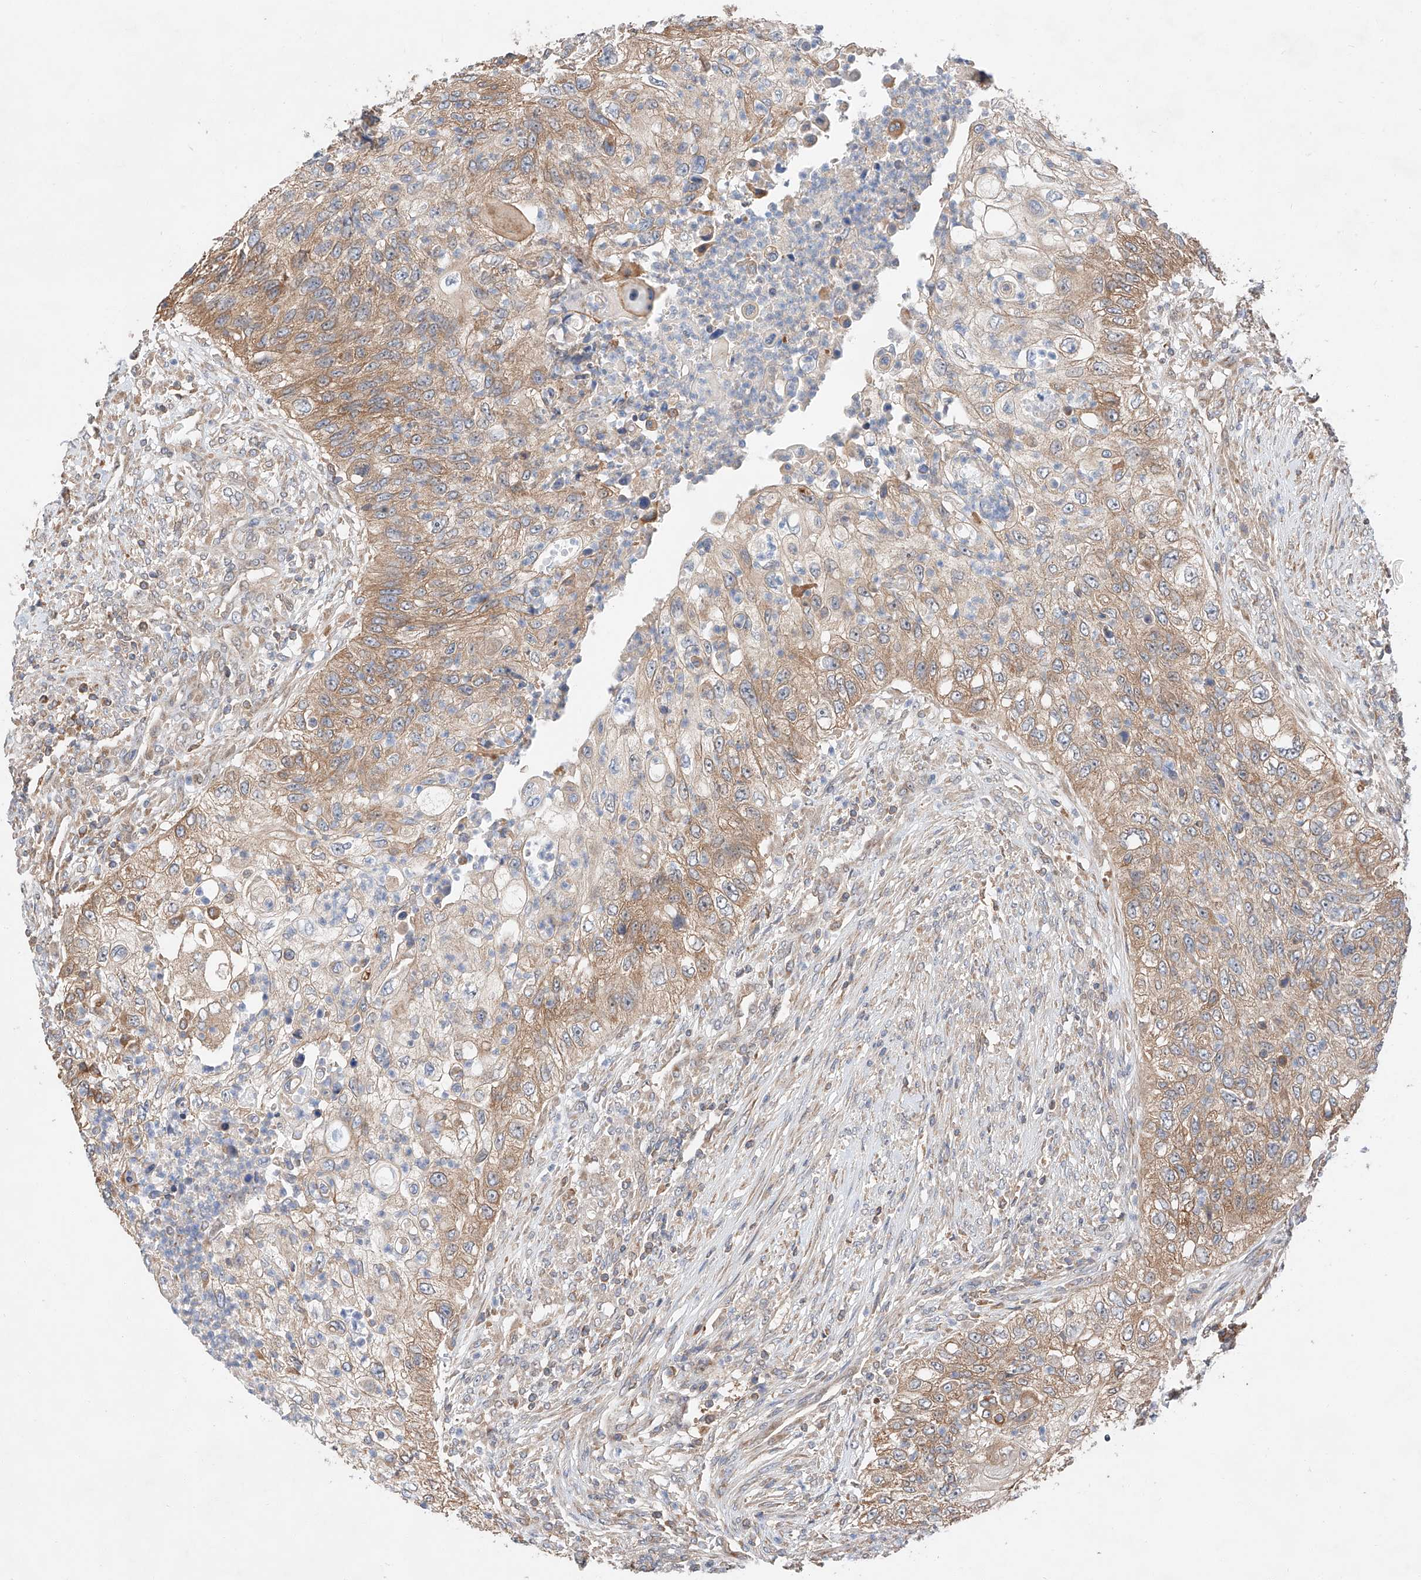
{"staining": {"intensity": "moderate", "quantity": ">75%", "location": "cytoplasmic/membranous"}, "tissue": "urothelial cancer", "cell_type": "Tumor cells", "image_type": "cancer", "snomed": [{"axis": "morphology", "description": "Urothelial carcinoma, High grade"}, {"axis": "topography", "description": "Urinary bladder"}], "caption": "Immunohistochemistry histopathology image of neoplastic tissue: human urothelial cancer stained using immunohistochemistry reveals medium levels of moderate protein expression localized specifically in the cytoplasmic/membranous of tumor cells, appearing as a cytoplasmic/membranous brown color.", "gene": "RUSC1", "patient": {"sex": "female", "age": 60}}